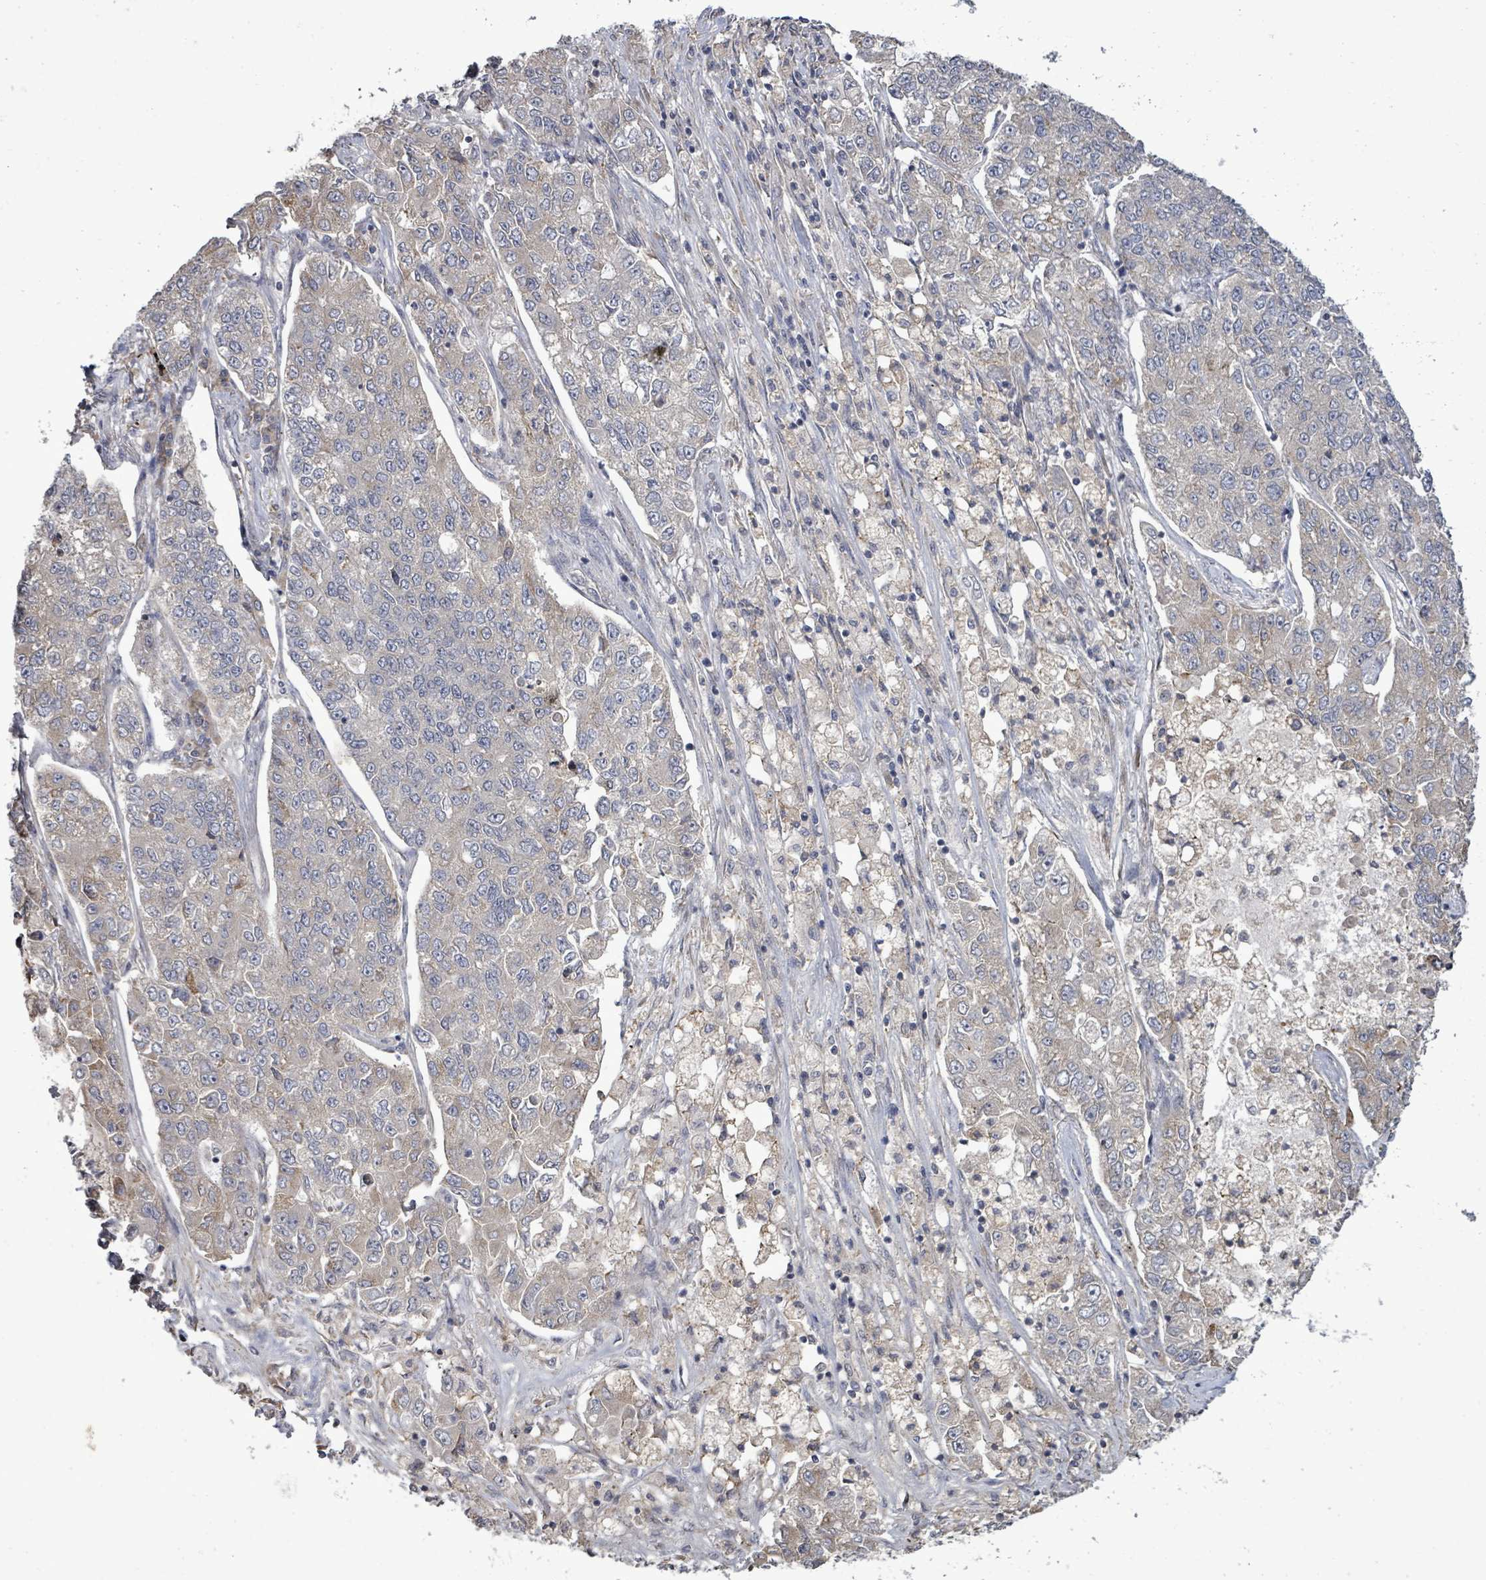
{"staining": {"intensity": "weak", "quantity": "<25%", "location": "cytoplasmic/membranous"}, "tissue": "lung cancer", "cell_type": "Tumor cells", "image_type": "cancer", "snomed": [{"axis": "morphology", "description": "Adenocarcinoma, NOS"}, {"axis": "topography", "description": "Lung"}], "caption": "This micrograph is of adenocarcinoma (lung) stained with immunohistochemistry (IHC) to label a protein in brown with the nuclei are counter-stained blue. There is no expression in tumor cells. (IHC, brightfield microscopy, high magnification).", "gene": "POMGNT2", "patient": {"sex": "male", "age": 49}}